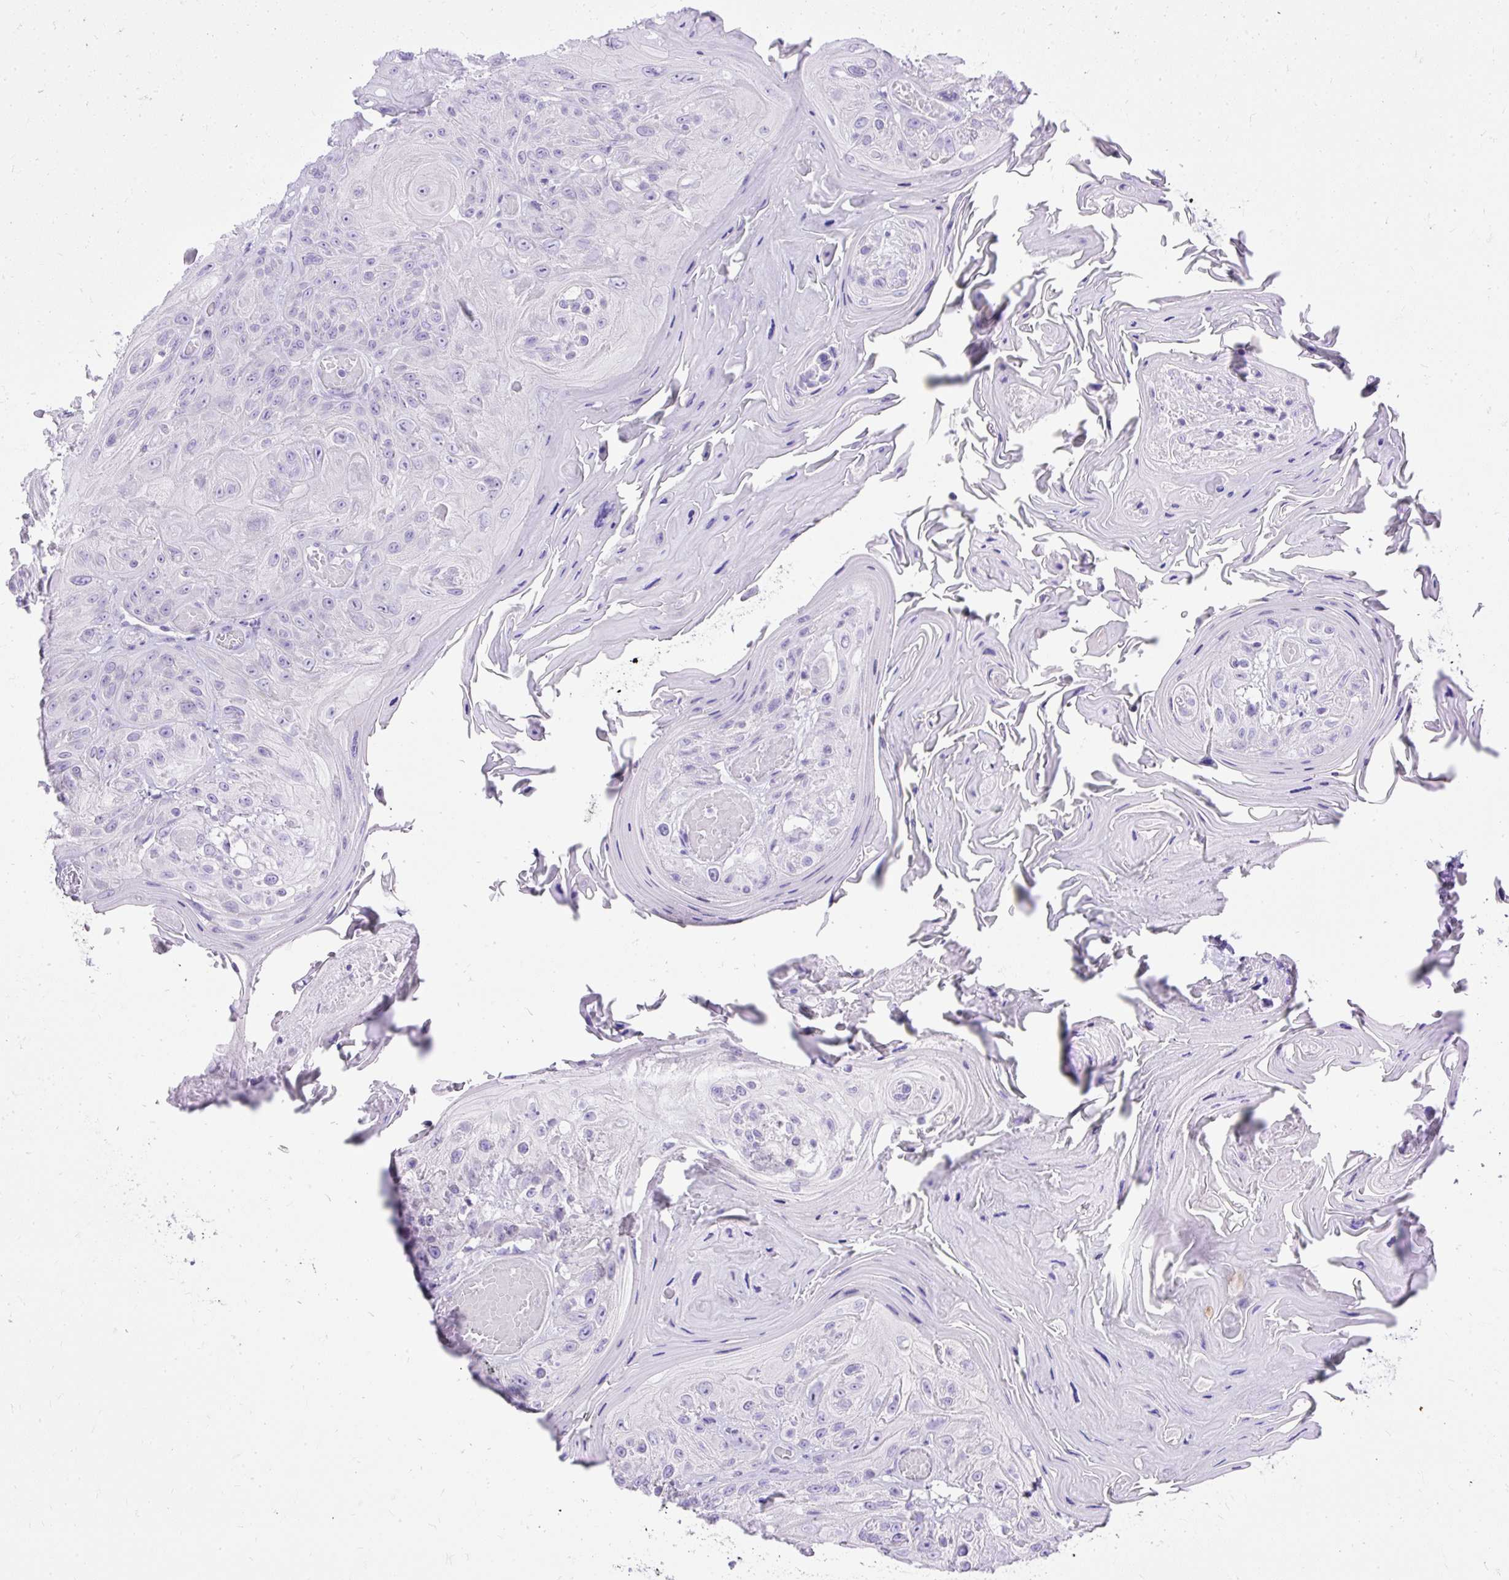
{"staining": {"intensity": "negative", "quantity": "none", "location": "none"}, "tissue": "head and neck cancer", "cell_type": "Tumor cells", "image_type": "cancer", "snomed": [{"axis": "morphology", "description": "Squamous cell carcinoma, NOS"}, {"axis": "topography", "description": "Head-Neck"}], "caption": "The immunohistochemistry (IHC) micrograph has no significant positivity in tumor cells of head and neck cancer (squamous cell carcinoma) tissue.", "gene": "HEY1", "patient": {"sex": "female", "age": 59}}